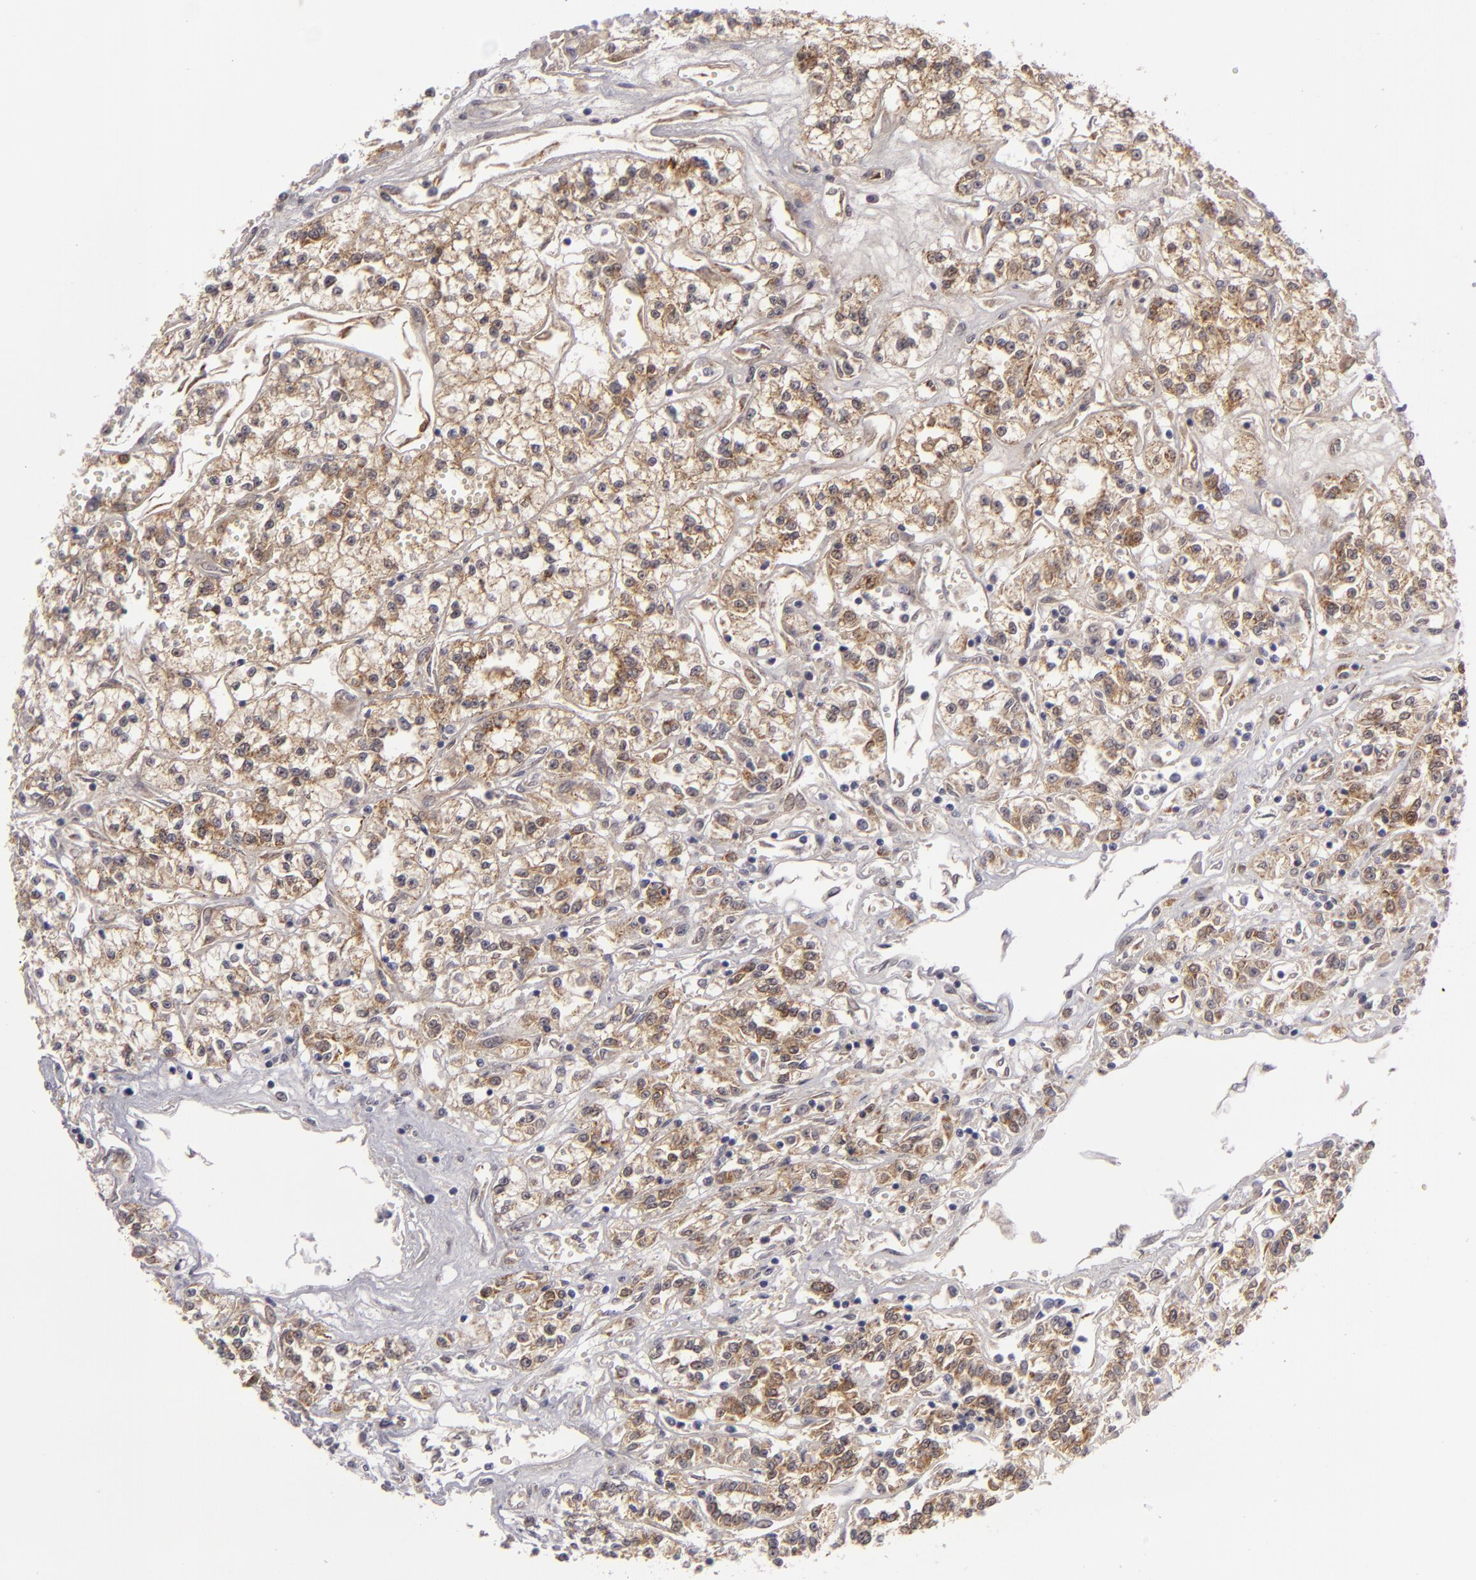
{"staining": {"intensity": "moderate", "quantity": "<25%", "location": "cytoplasmic/membranous"}, "tissue": "renal cancer", "cell_type": "Tumor cells", "image_type": "cancer", "snomed": [{"axis": "morphology", "description": "Adenocarcinoma, NOS"}, {"axis": "topography", "description": "Kidney"}], "caption": "Approximately <25% of tumor cells in adenocarcinoma (renal) display moderate cytoplasmic/membranous protein positivity as visualized by brown immunohistochemical staining.", "gene": "ALCAM", "patient": {"sex": "female", "age": 76}}